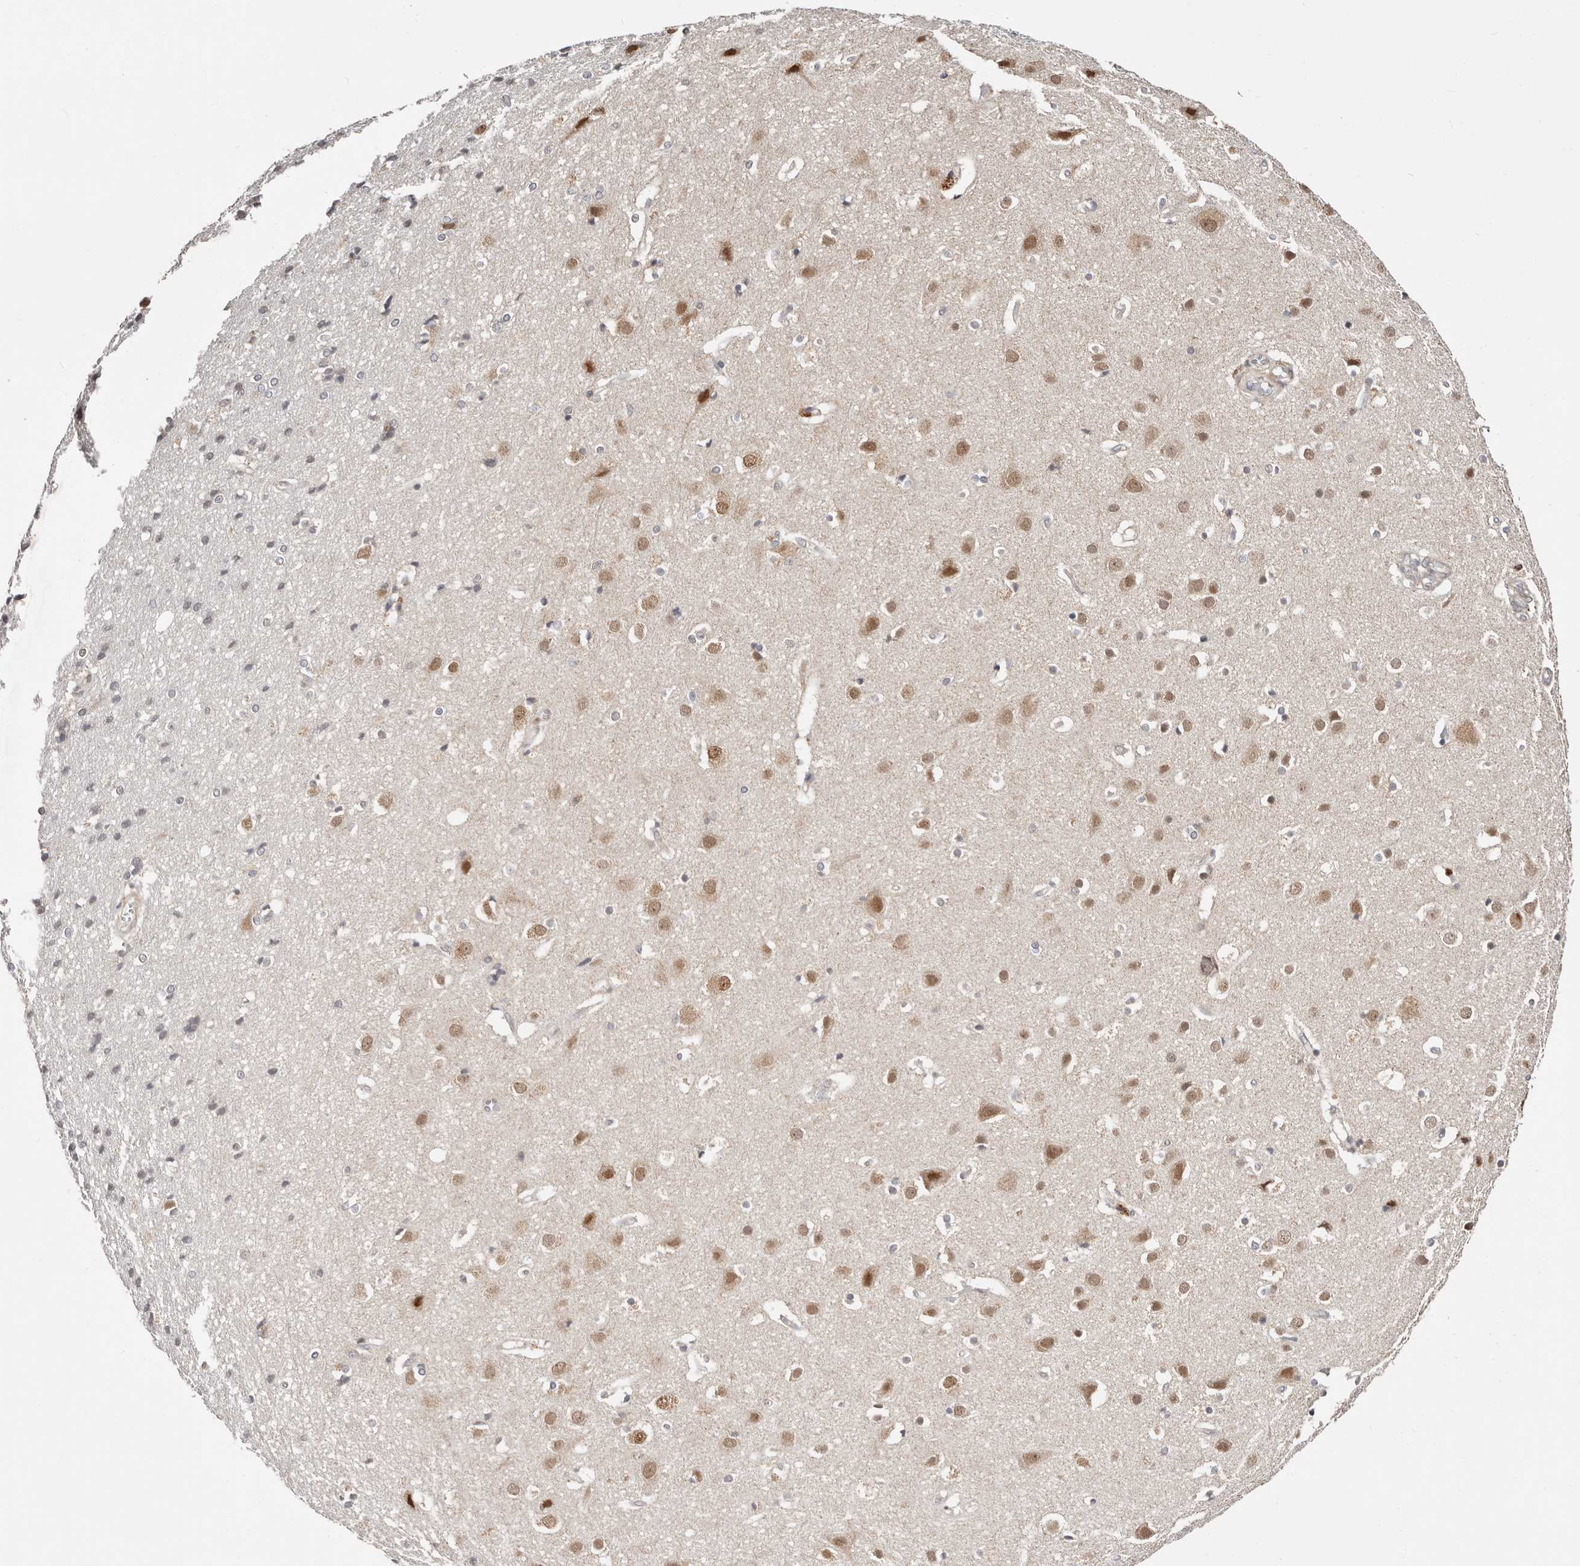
{"staining": {"intensity": "weak", "quantity": ">75%", "location": "cytoplasmic/membranous"}, "tissue": "cerebral cortex", "cell_type": "Endothelial cells", "image_type": "normal", "snomed": [{"axis": "morphology", "description": "Normal tissue, NOS"}, {"axis": "topography", "description": "Cerebral cortex"}], "caption": "The histopathology image displays staining of unremarkable cerebral cortex, revealing weak cytoplasmic/membranous protein positivity (brown color) within endothelial cells. (brown staining indicates protein expression, while blue staining denotes nuclei).", "gene": "CTNNBL1", "patient": {"sex": "male", "age": 54}}